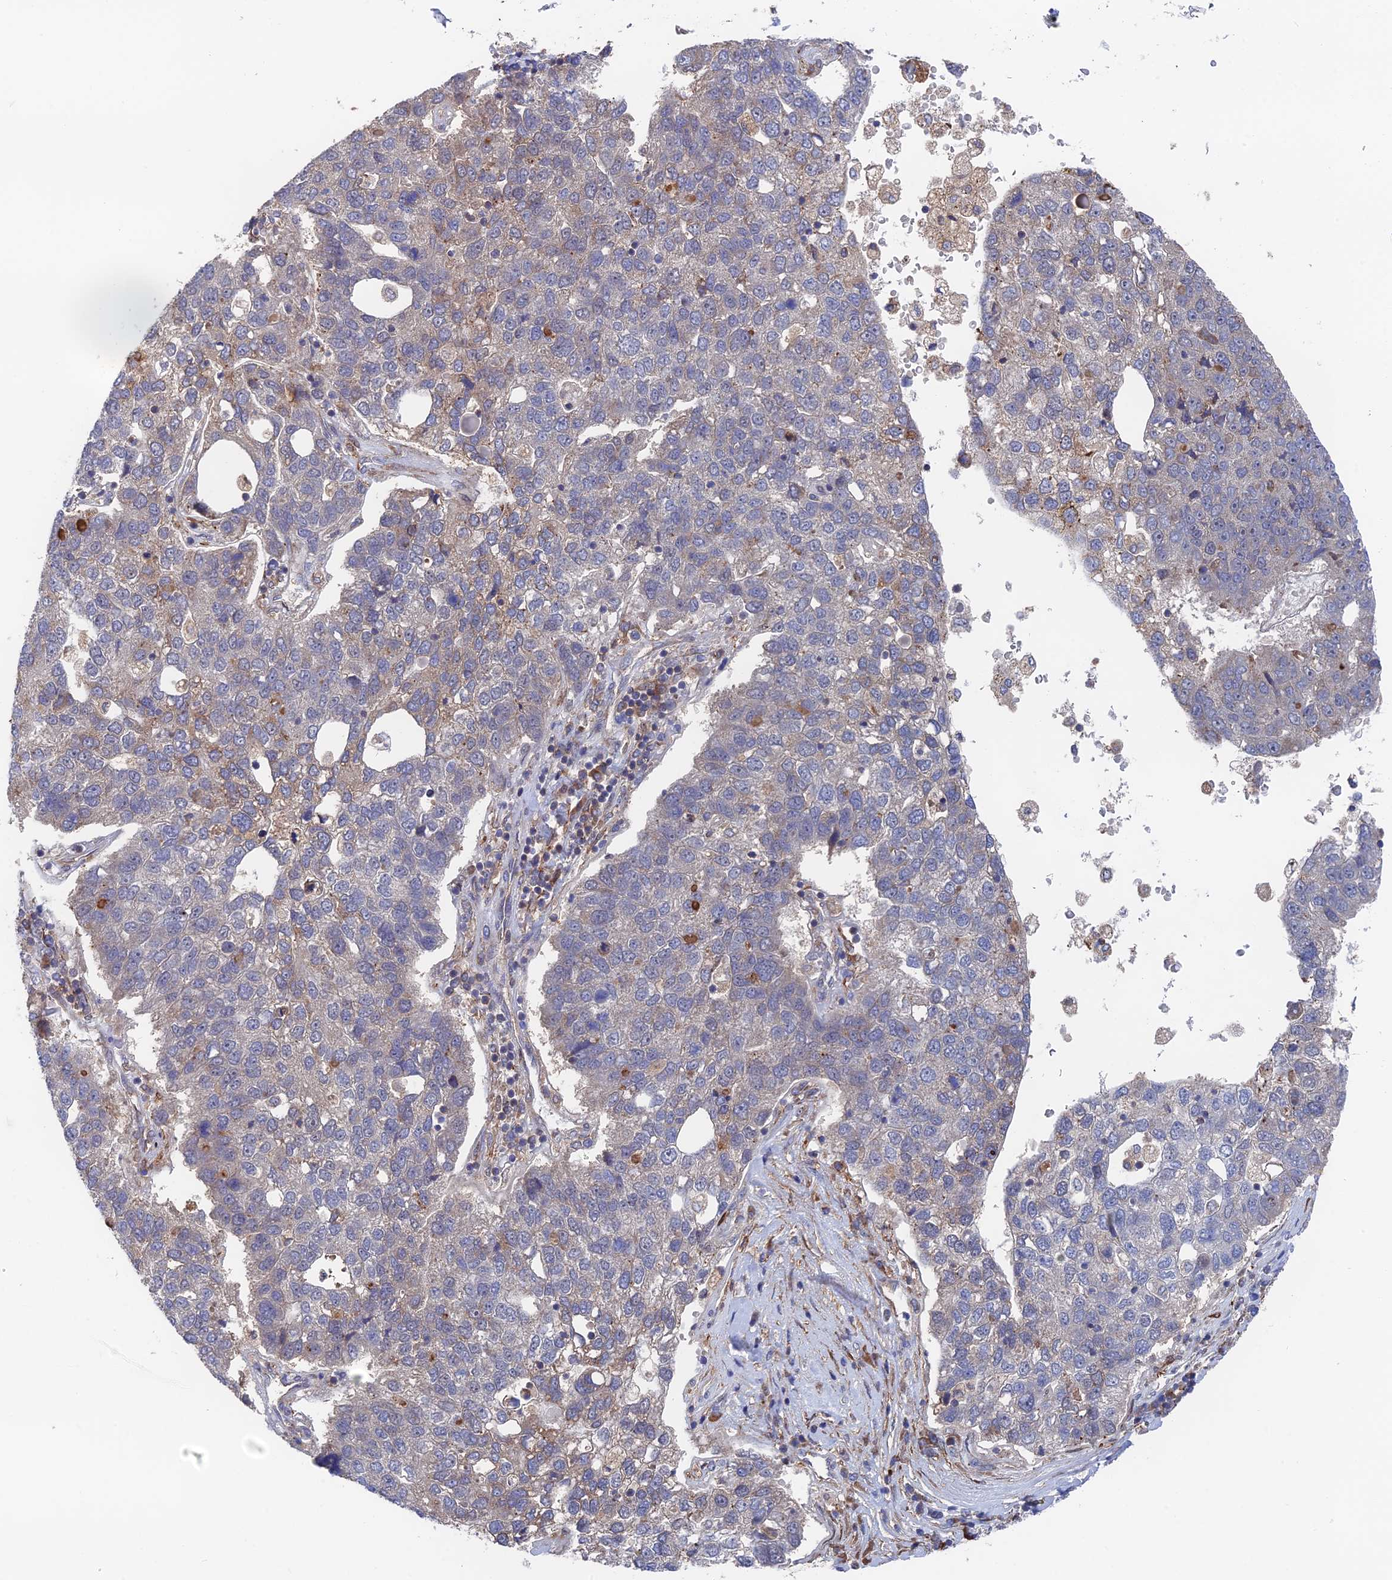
{"staining": {"intensity": "weak", "quantity": "25%-75%", "location": "cytoplasmic/membranous"}, "tissue": "pancreatic cancer", "cell_type": "Tumor cells", "image_type": "cancer", "snomed": [{"axis": "morphology", "description": "Adenocarcinoma, NOS"}, {"axis": "topography", "description": "Pancreas"}], "caption": "This is a micrograph of immunohistochemistry (IHC) staining of pancreatic adenocarcinoma, which shows weak staining in the cytoplasmic/membranous of tumor cells.", "gene": "ZNF320", "patient": {"sex": "female", "age": 61}}